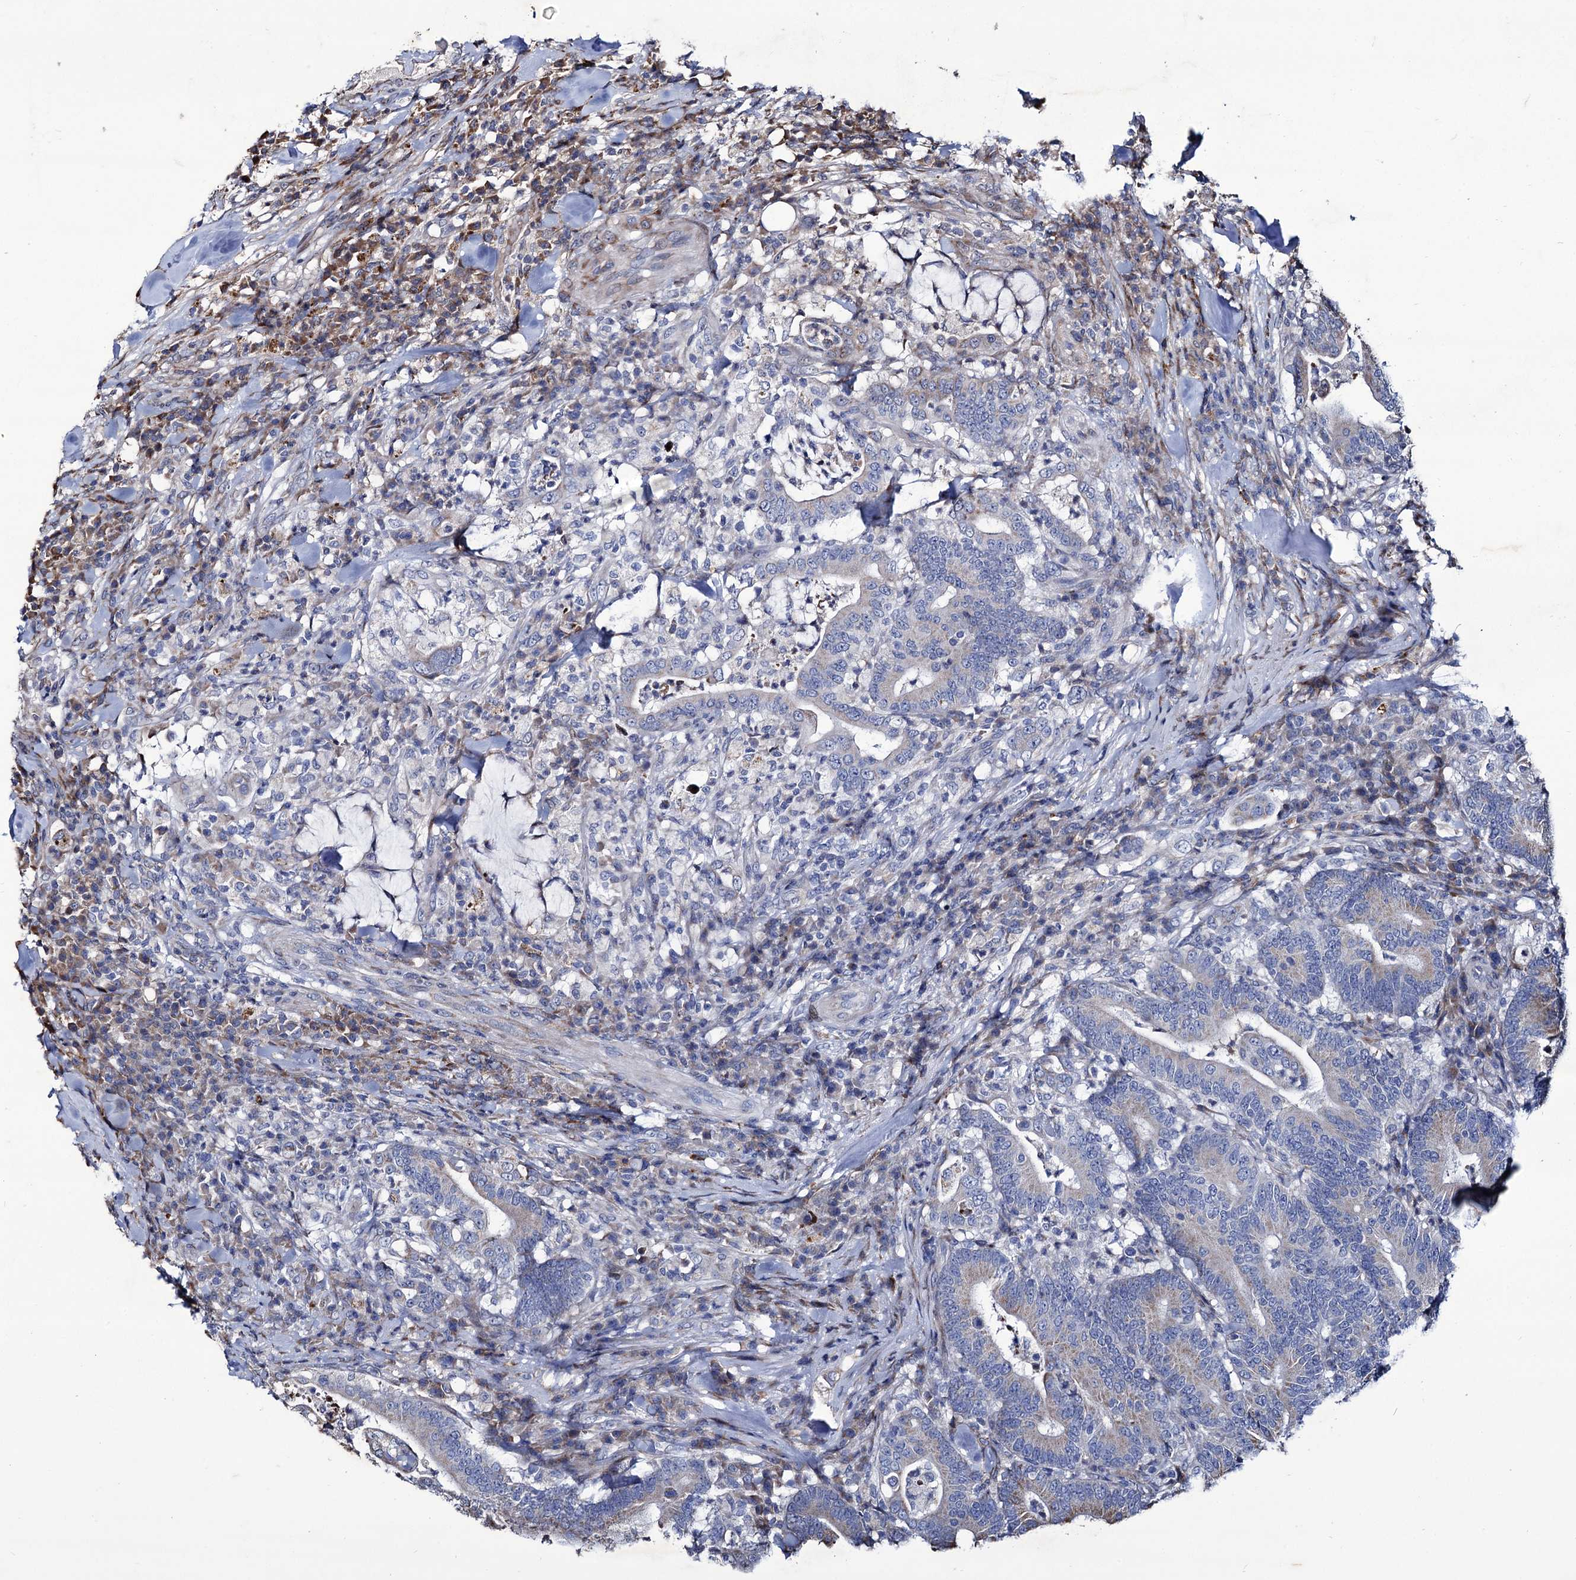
{"staining": {"intensity": "weak", "quantity": "<25%", "location": "cytoplasmic/membranous"}, "tissue": "colorectal cancer", "cell_type": "Tumor cells", "image_type": "cancer", "snomed": [{"axis": "morphology", "description": "Adenocarcinoma, NOS"}, {"axis": "topography", "description": "Colon"}], "caption": "Immunohistochemistry (IHC) of colorectal adenocarcinoma exhibits no expression in tumor cells.", "gene": "TUBGCP5", "patient": {"sex": "female", "age": 66}}